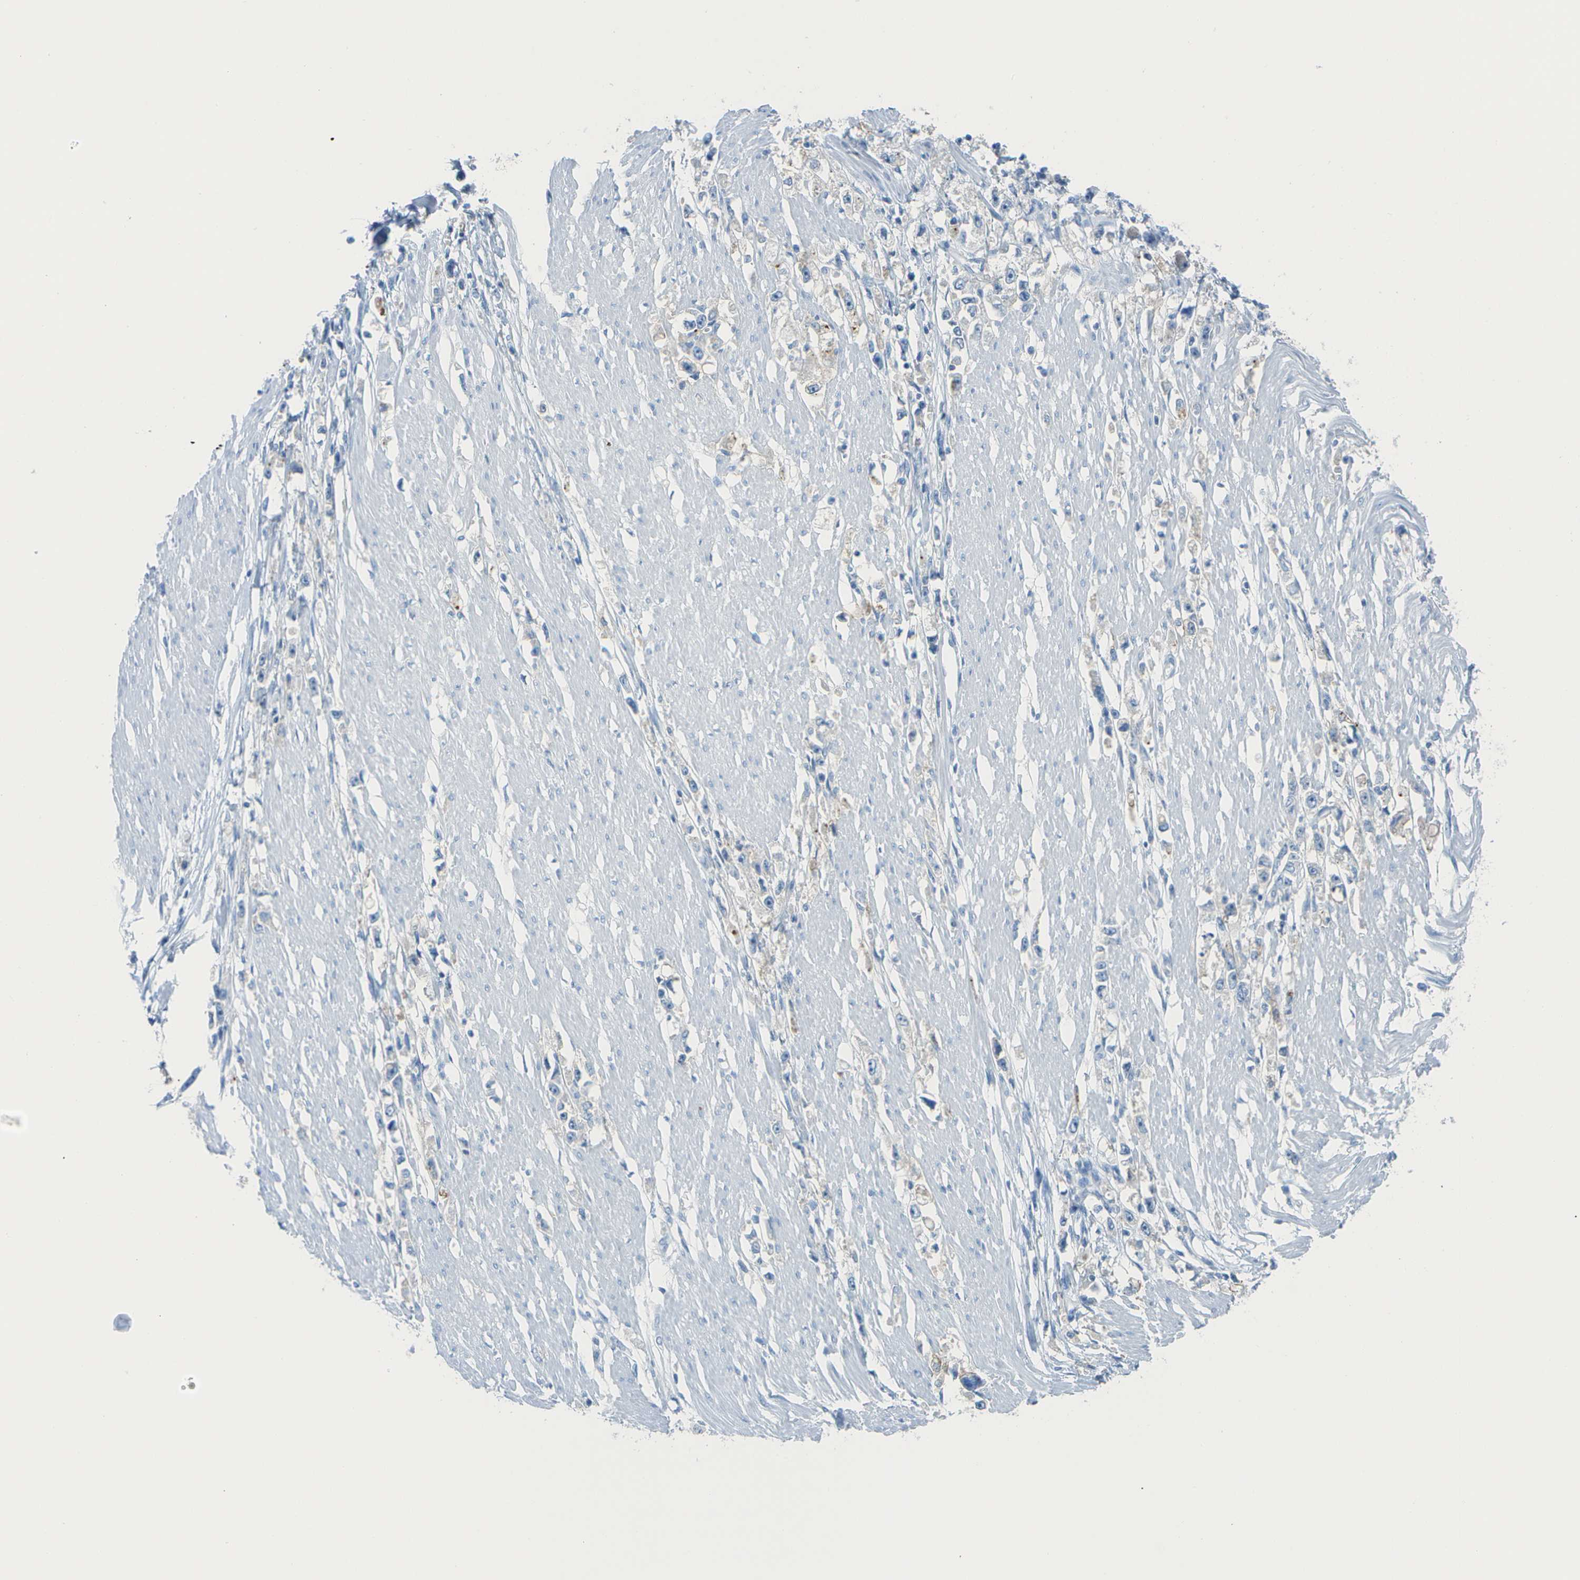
{"staining": {"intensity": "weak", "quantity": "<25%", "location": "cytoplasmic/membranous"}, "tissue": "stomach cancer", "cell_type": "Tumor cells", "image_type": "cancer", "snomed": [{"axis": "morphology", "description": "Adenocarcinoma, NOS"}, {"axis": "topography", "description": "Stomach"}], "caption": "A micrograph of stomach cancer (adenocarcinoma) stained for a protein demonstrates no brown staining in tumor cells.", "gene": "CD46", "patient": {"sex": "female", "age": 59}}